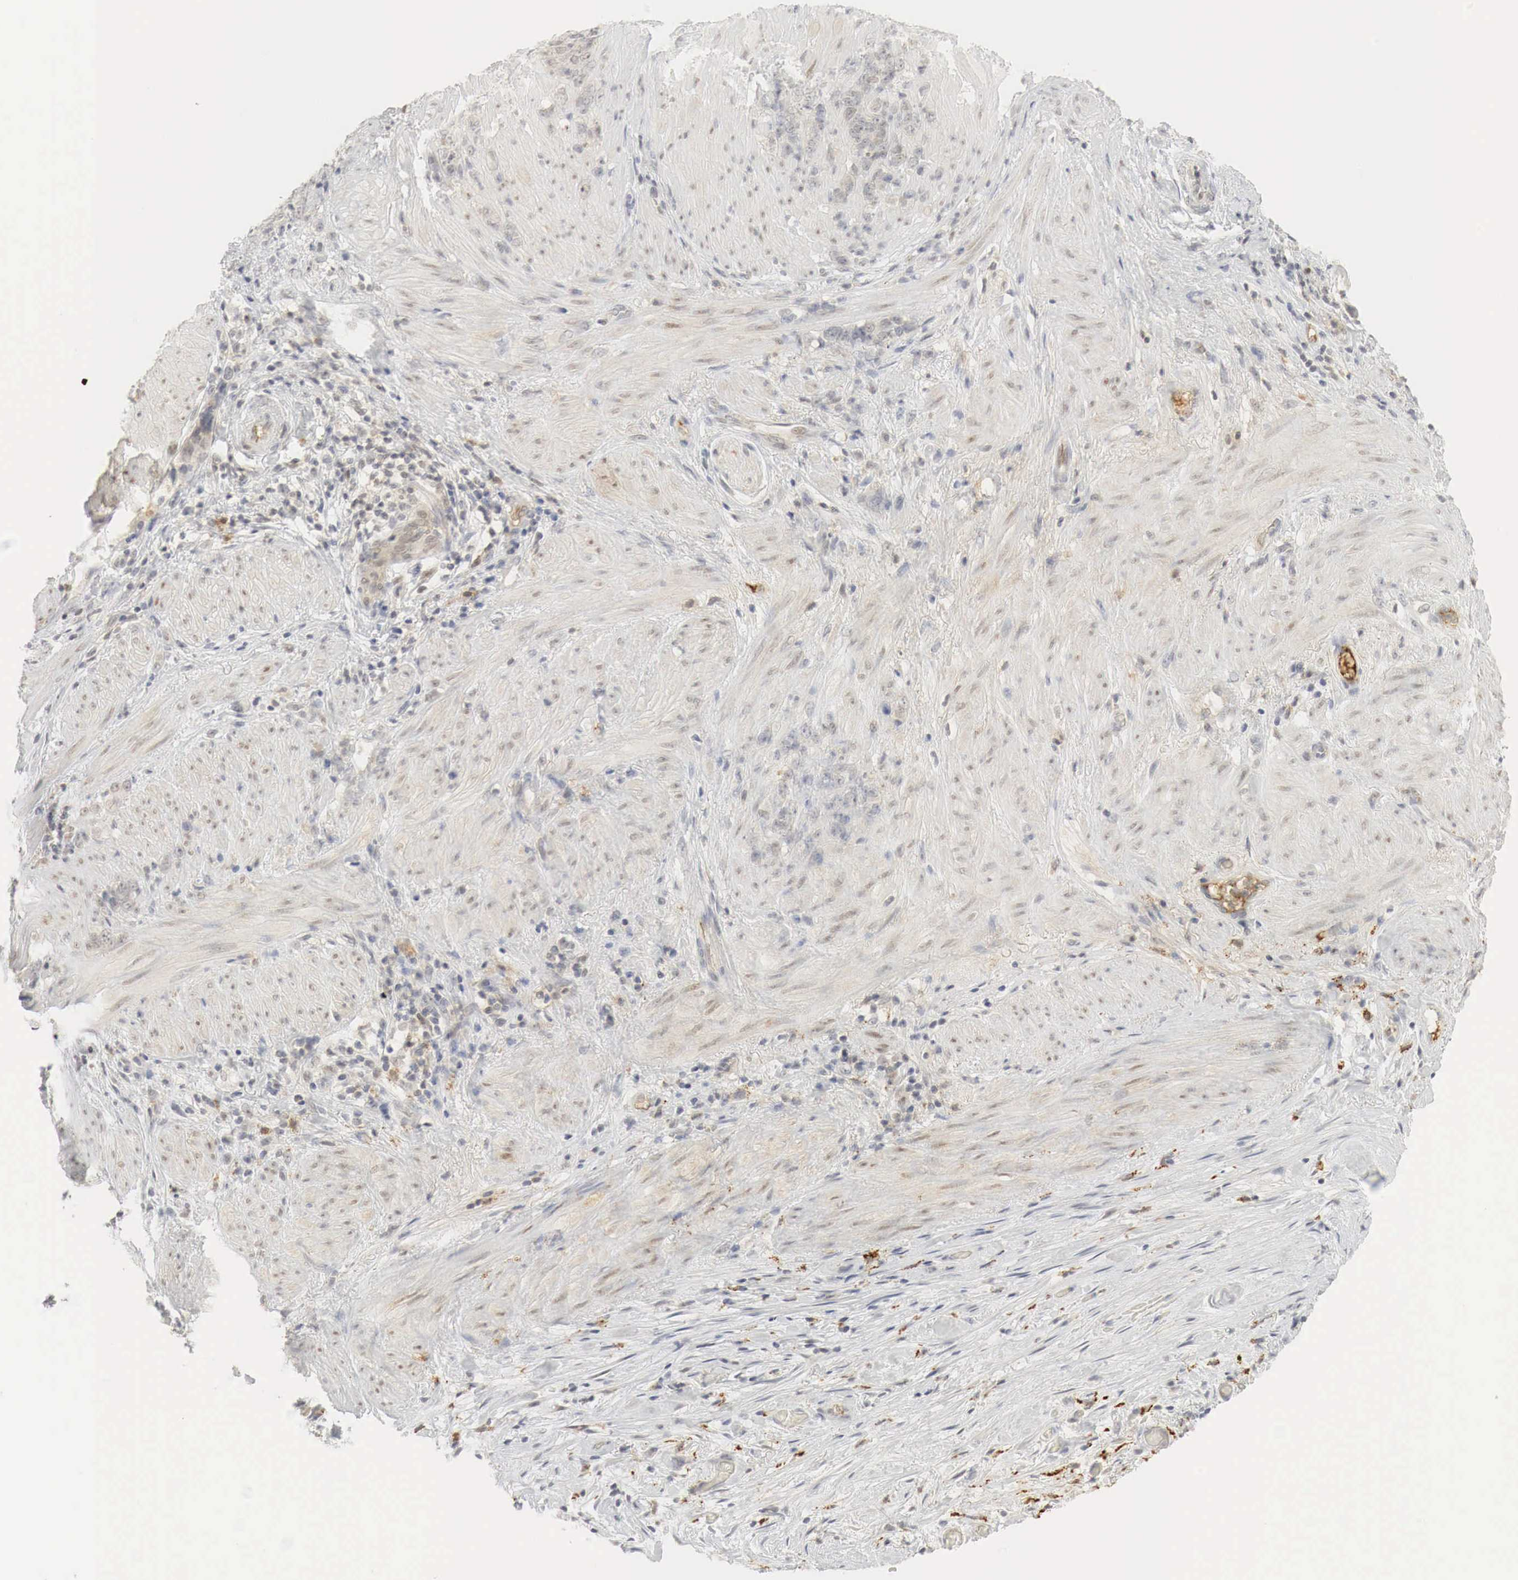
{"staining": {"intensity": "weak", "quantity": "<25%", "location": "cytoplasmic/membranous,nuclear"}, "tissue": "stomach cancer", "cell_type": "Tumor cells", "image_type": "cancer", "snomed": [{"axis": "morphology", "description": "Adenocarcinoma, NOS"}, {"axis": "topography", "description": "Stomach, lower"}], "caption": "Human adenocarcinoma (stomach) stained for a protein using immunohistochemistry reveals no staining in tumor cells.", "gene": "MYC", "patient": {"sex": "male", "age": 88}}